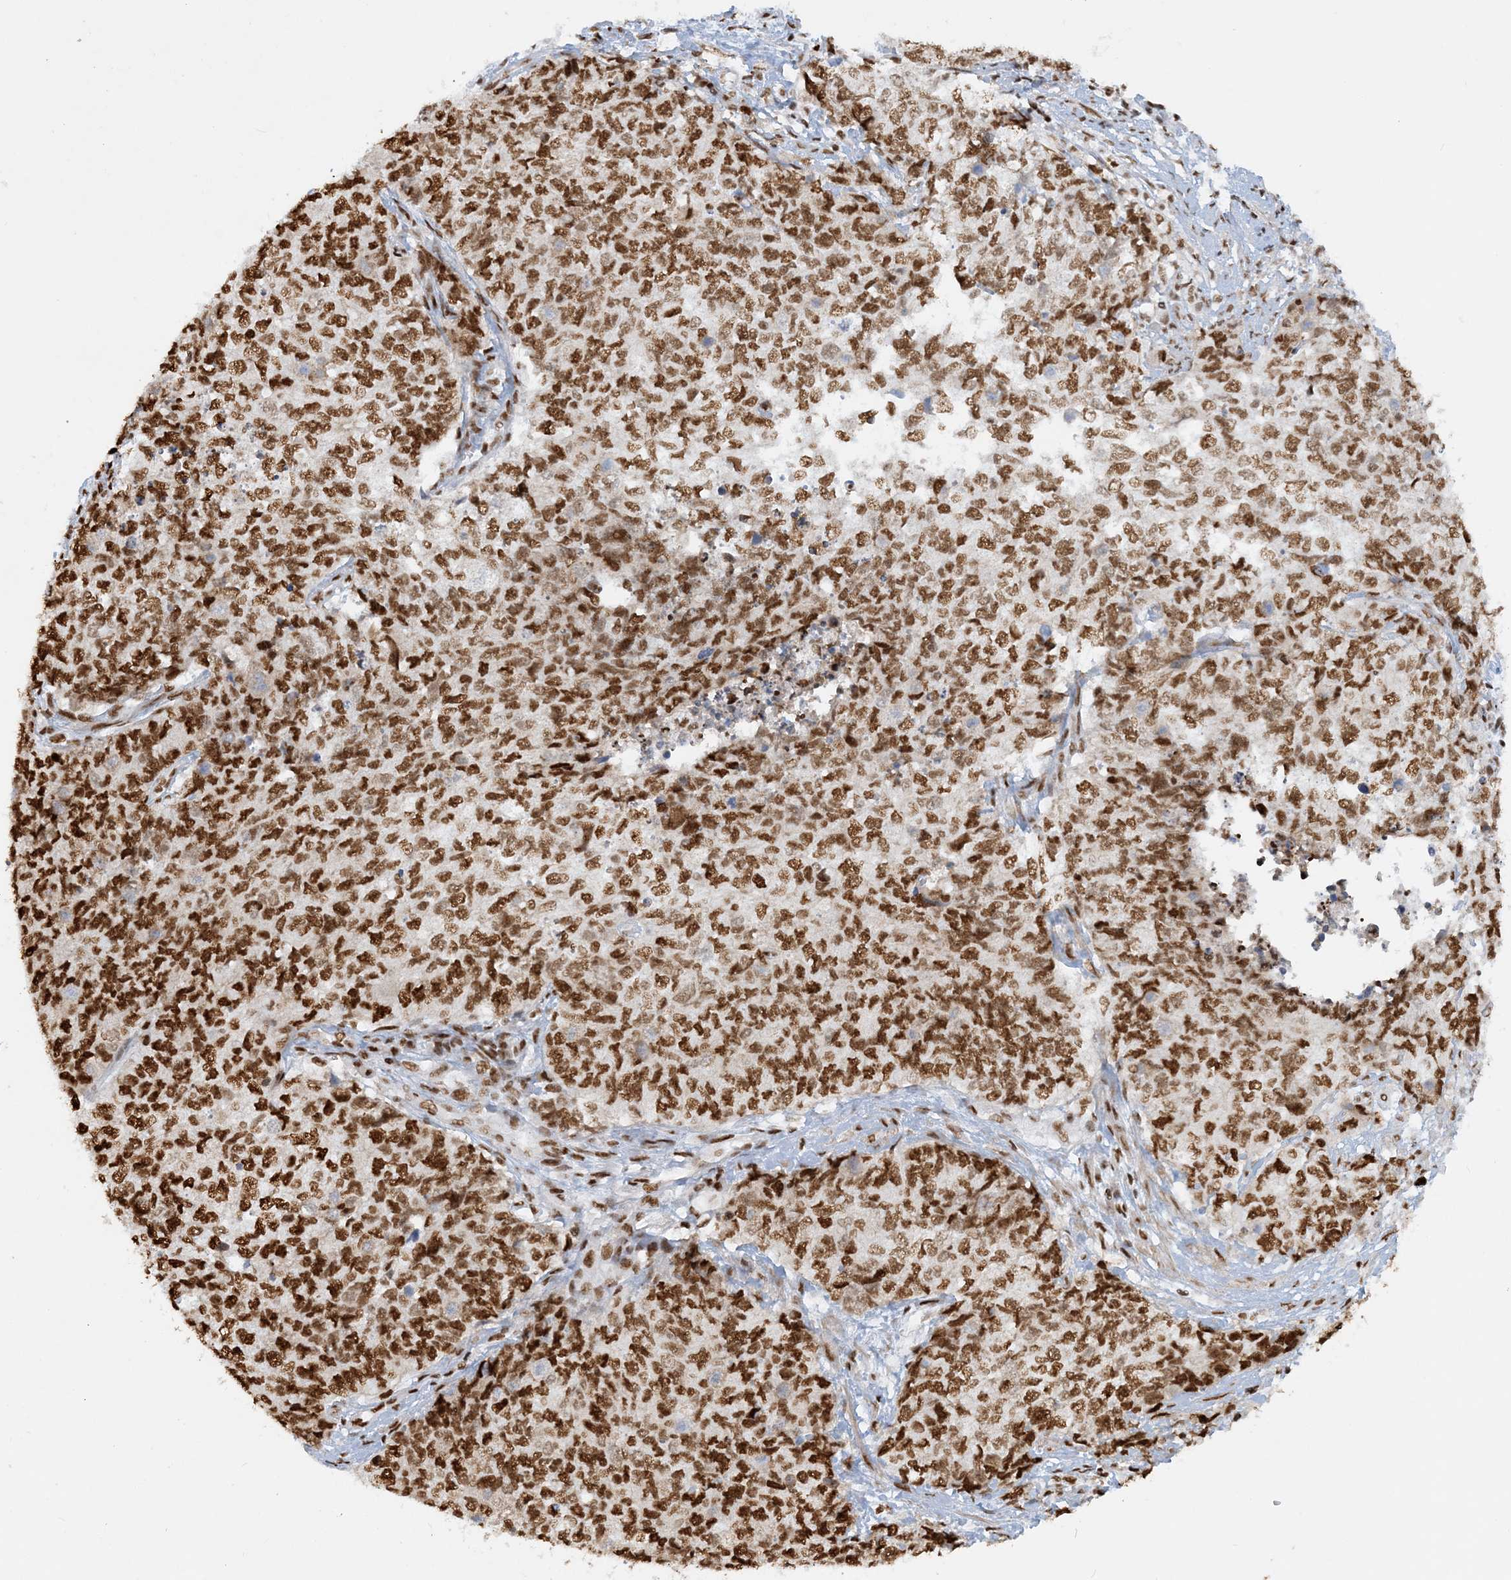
{"staining": {"intensity": "strong", "quantity": ">75%", "location": "nuclear"}, "tissue": "cervical cancer", "cell_type": "Tumor cells", "image_type": "cancer", "snomed": [{"axis": "morphology", "description": "Squamous cell carcinoma, NOS"}, {"axis": "topography", "description": "Cervix"}], "caption": "Strong nuclear staining is appreciated in about >75% of tumor cells in squamous cell carcinoma (cervical). Nuclei are stained in blue.", "gene": "DELE1", "patient": {"sex": "female", "age": 63}}